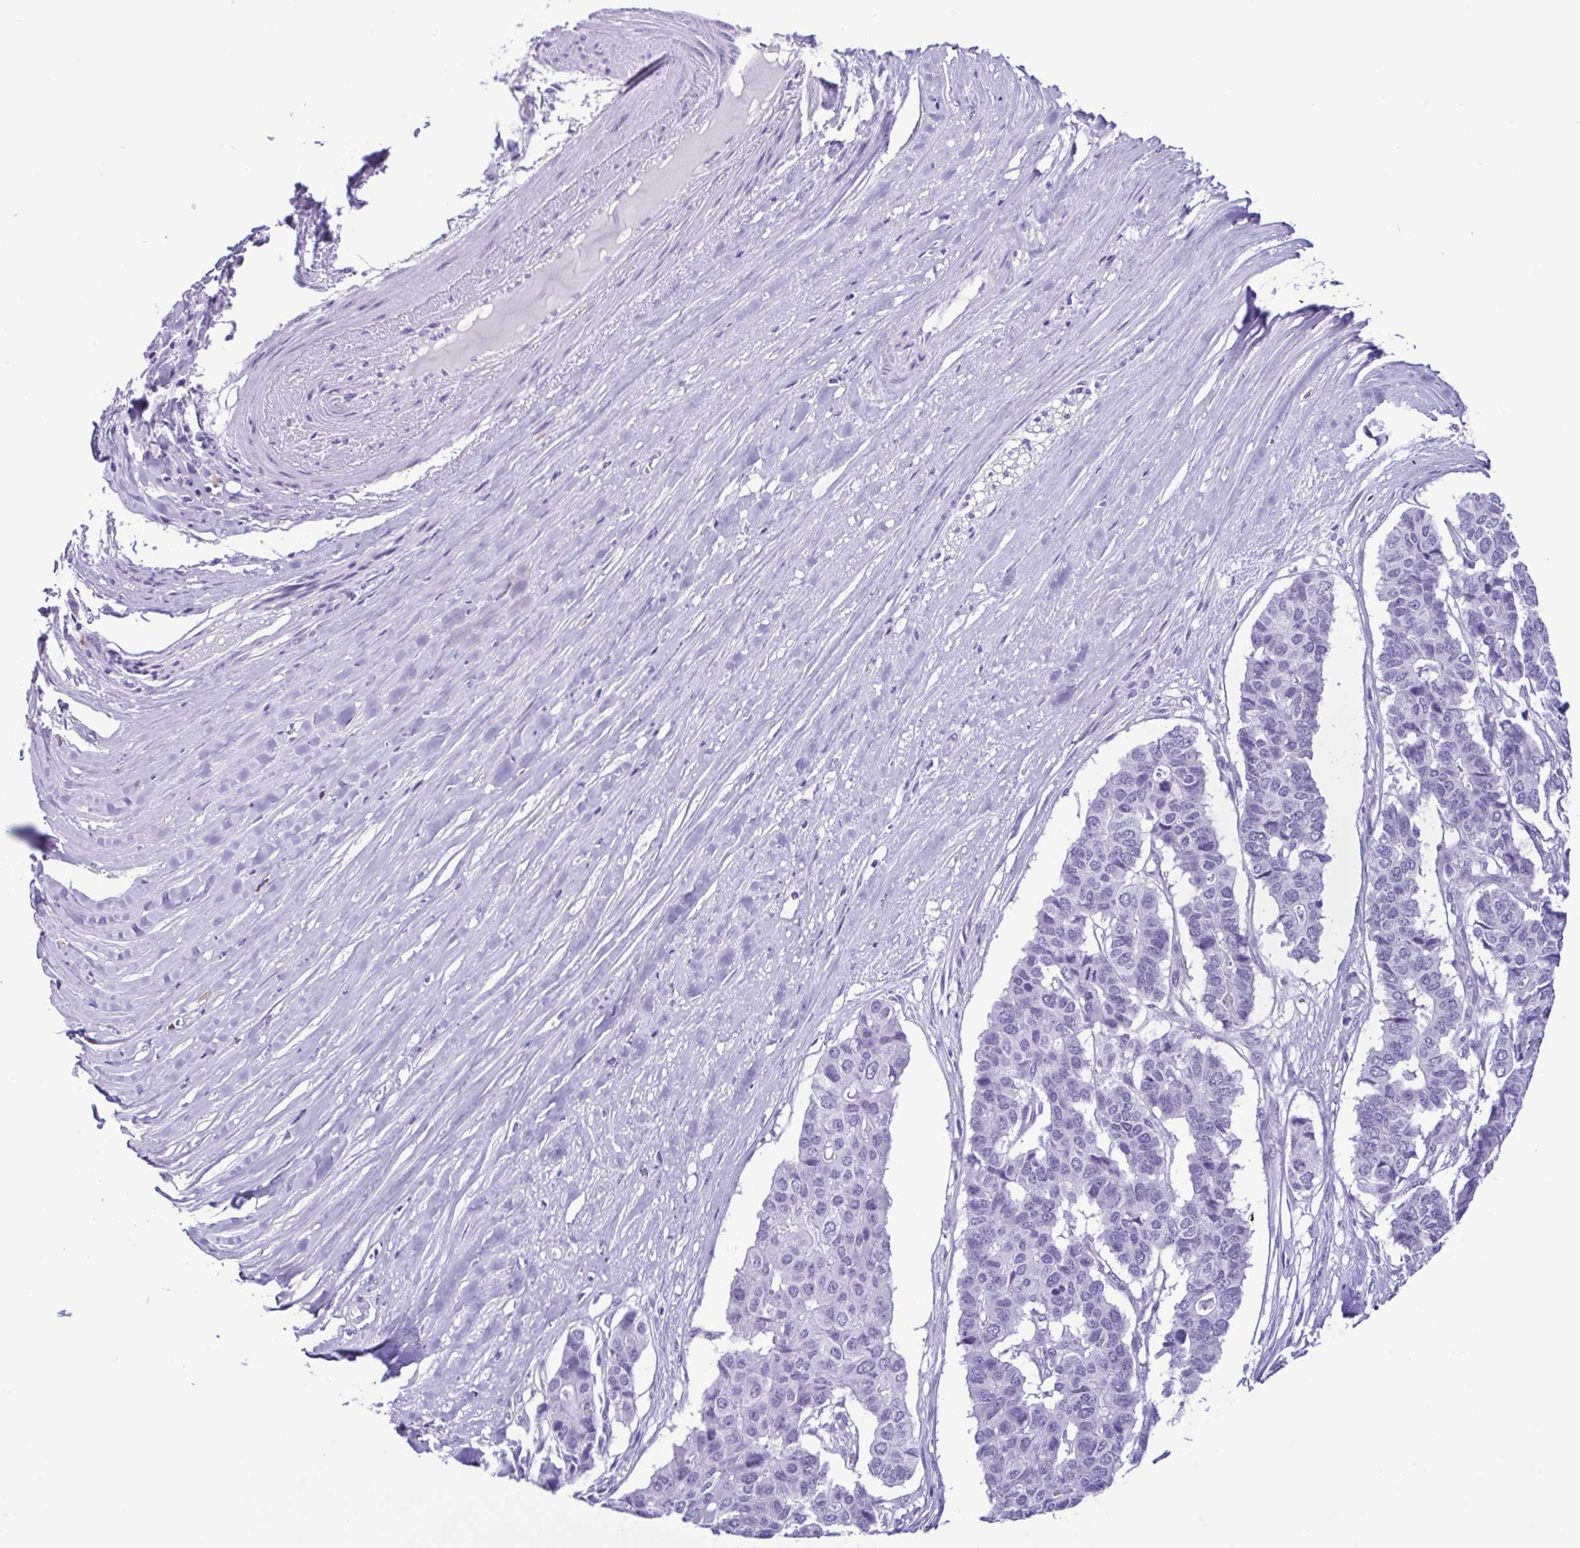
{"staining": {"intensity": "negative", "quantity": "none", "location": "none"}, "tissue": "pancreatic cancer", "cell_type": "Tumor cells", "image_type": "cancer", "snomed": [{"axis": "morphology", "description": "Adenocarcinoma, NOS"}, {"axis": "topography", "description": "Pancreas"}], "caption": "High magnification brightfield microscopy of pancreatic adenocarcinoma stained with DAB (brown) and counterstained with hematoxylin (blue): tumor cells show no significant staining. Brightfield microscopy of IHC stained with DAB (brown) and hematoxylin (blue), captured at high magnification.", "gene": "SPATA16", "patient": {"sex": "male", "age": 50}}